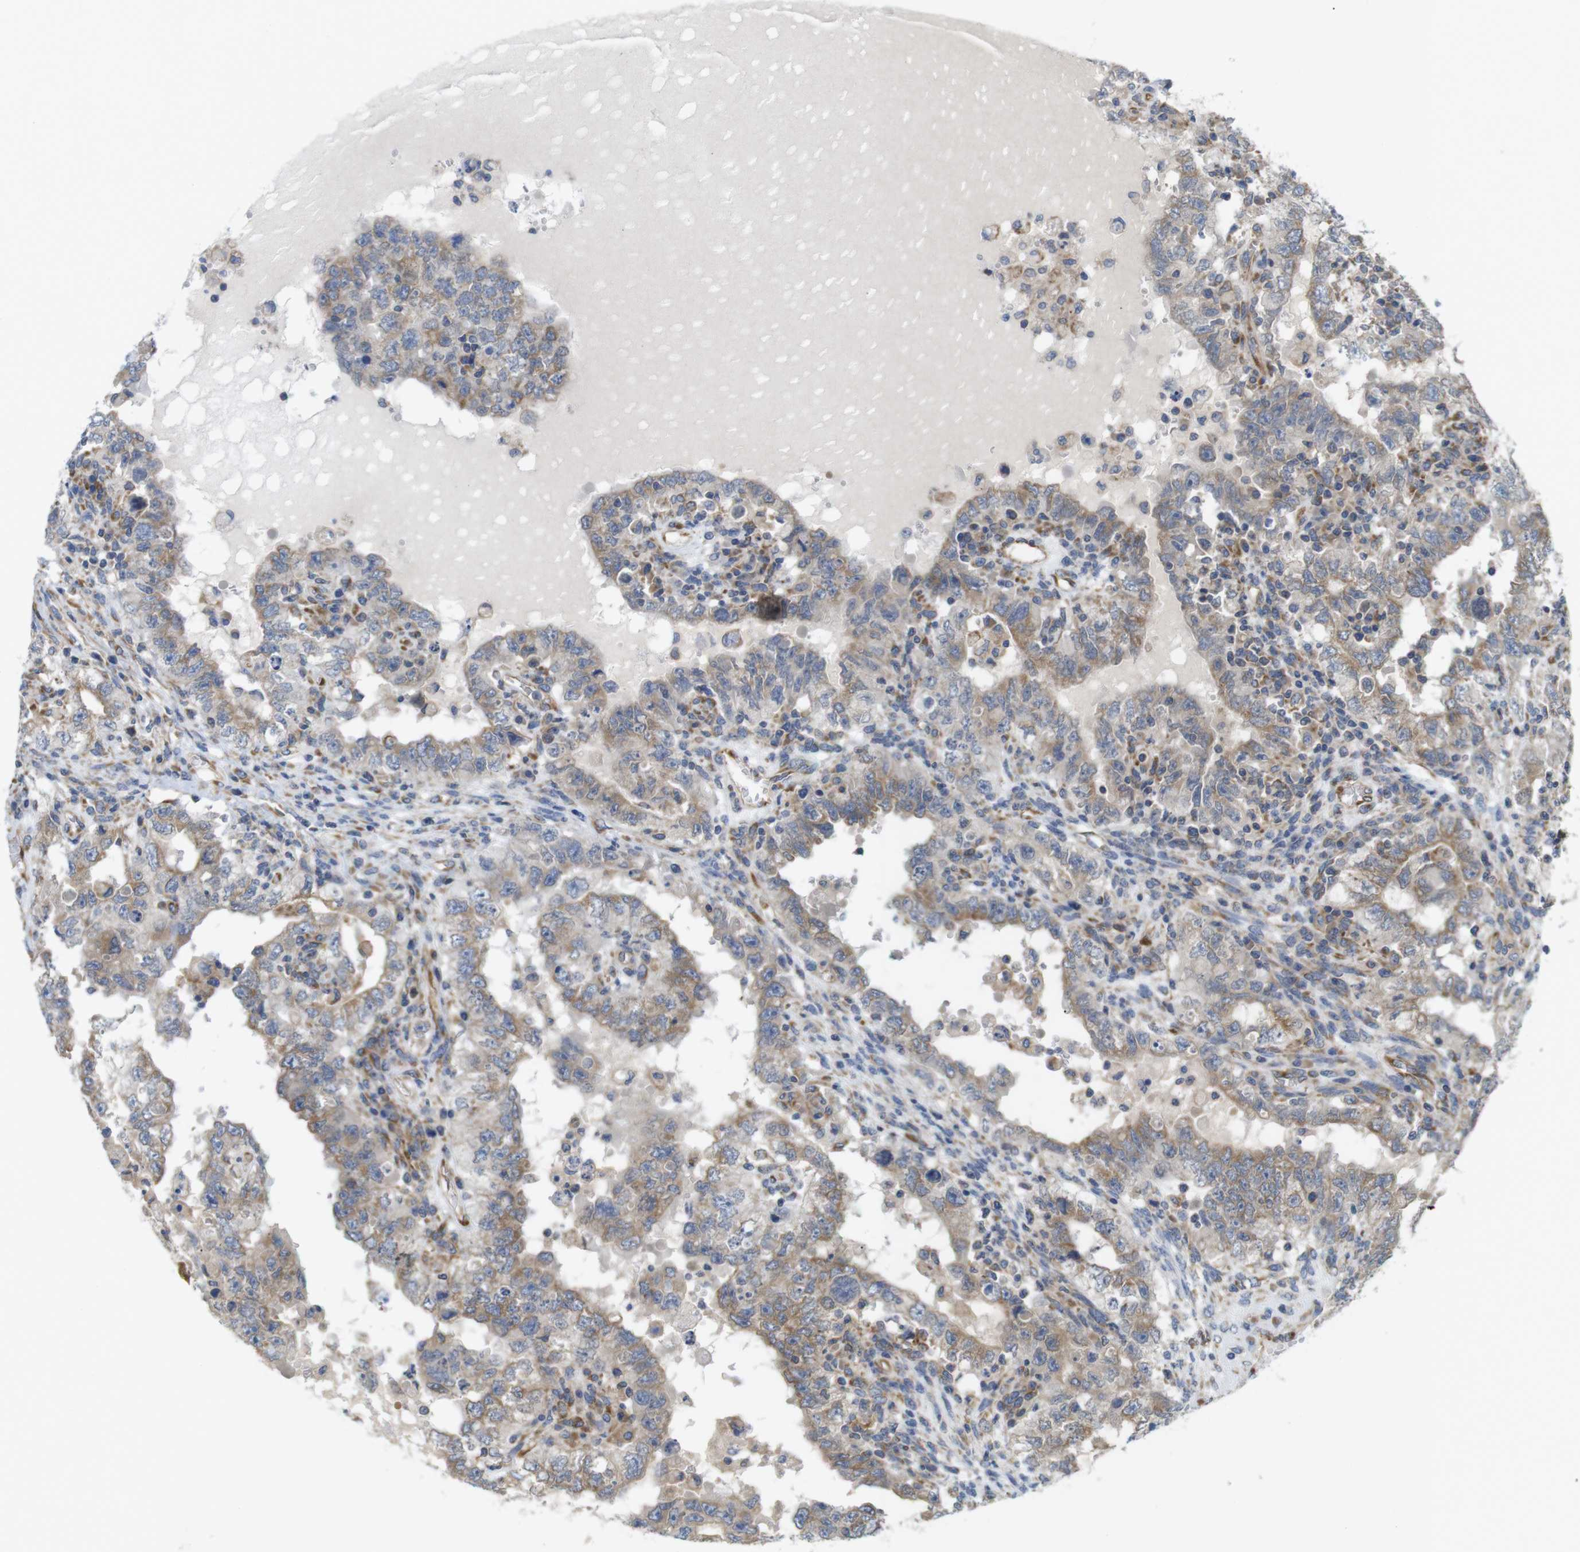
{"staining": {"intensity": "weak", "quantity": ">75%", "location": "cytoplasmic/membranous"}, "tissue": "testis cancer", "cell_type": "Tumor cells", "image_type": "cancer", "snomed": [{"axis": "morphology", "description": "Carcinoma, Embryonal, NOS"}, {"axis": "topography", "description": "Testis"}], "caption": "This image displays immunohistochemistry staining of testis cancer (embryonal carcinoma), with low weak cytoplasmic/membranous staining in about >75% of tumor cells.", "gene": "PCNX2", "patient": {"sex": "male", "age": 26}}